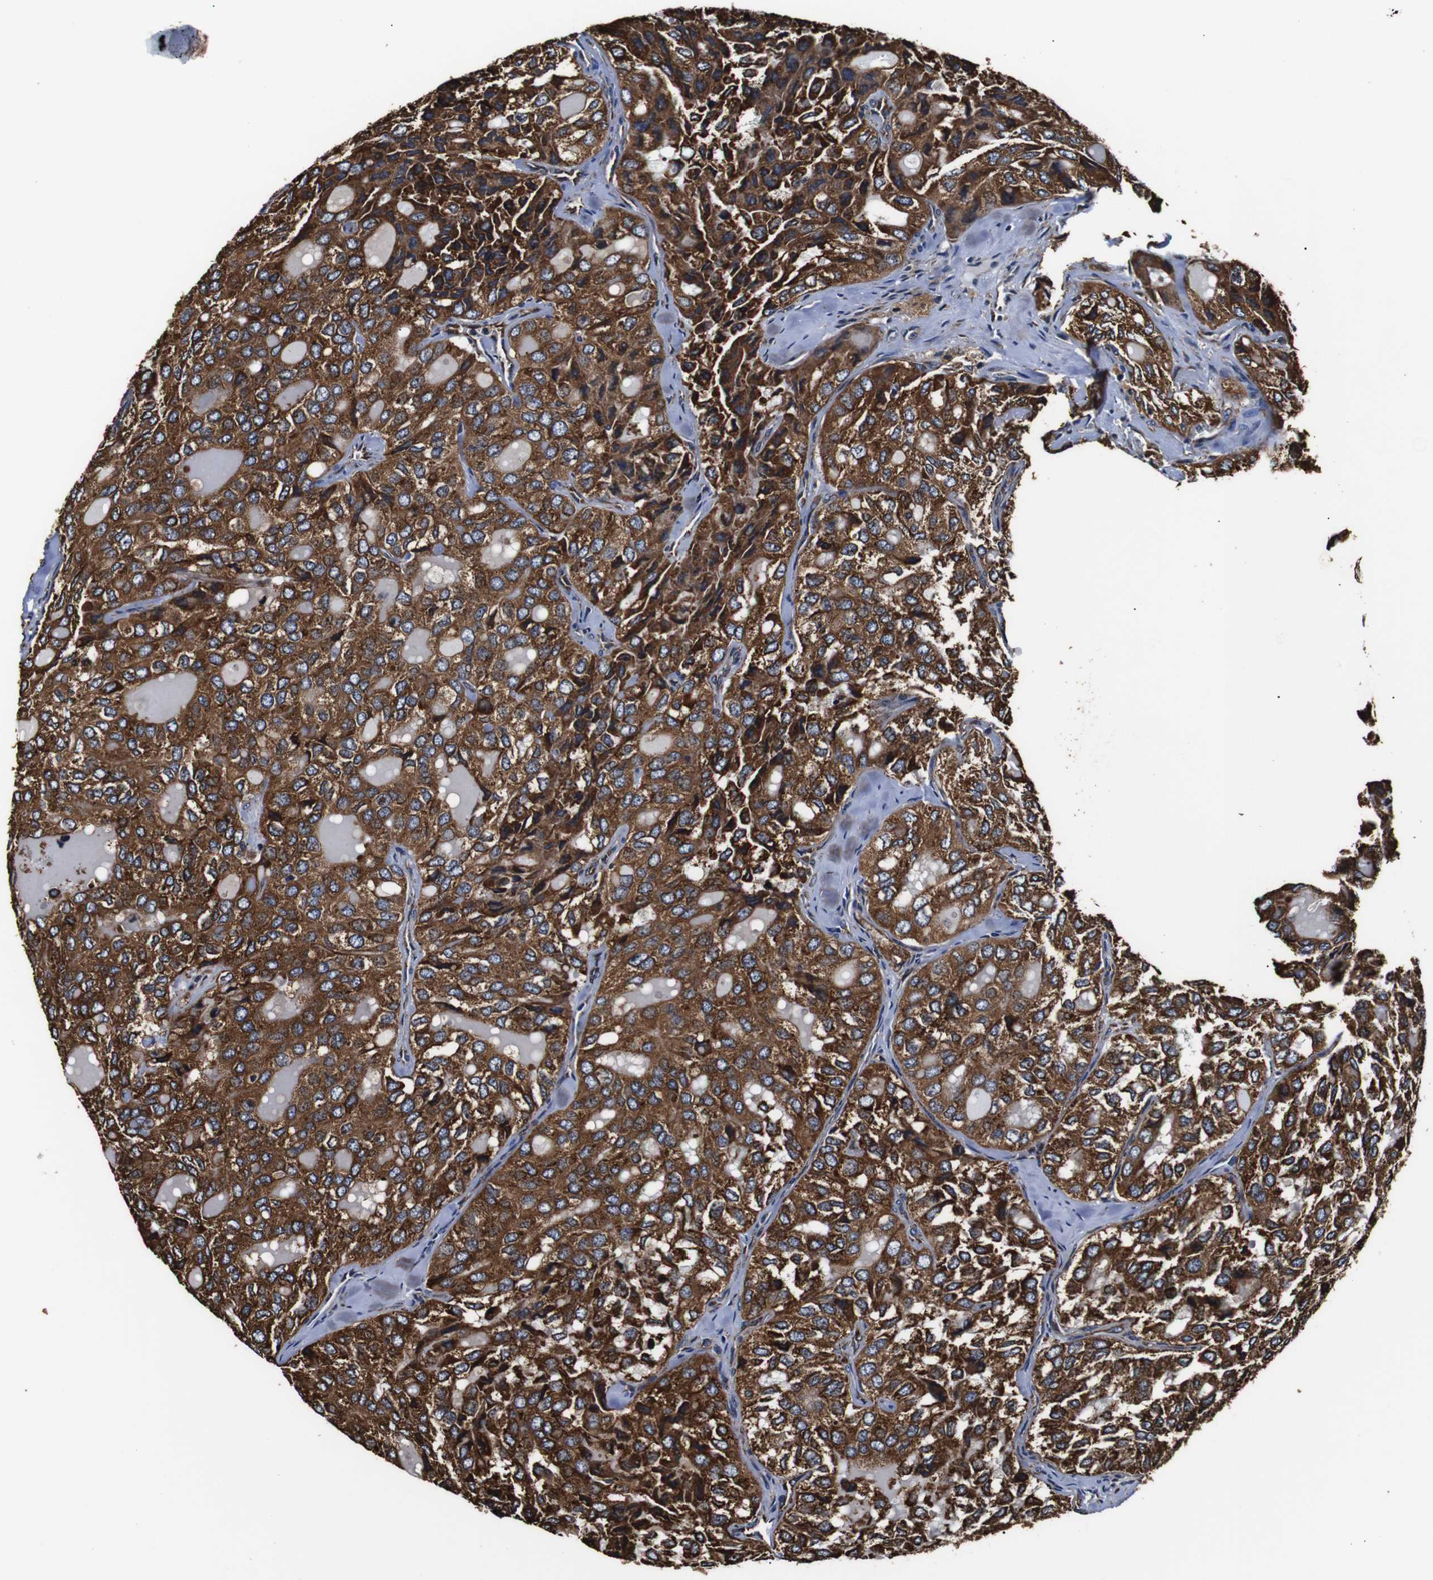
{"staining": {"intensity": "moderate", "quantity": ">75%", "location": "cytoplasmic/membranous"}, "tissue": "thyroid cancer", "cell_type": "Tumor cells", "image_type": "cancer", "snomed": [{"axis": "morphology", "description": "Follicular adenoma carcinoma, NOS"}, {"axis": "topography", "description": "Thyroid gland"}], "caption": "Tumor cells reveal moderate cytoplasmic/membranous staining in approximately >75% of cells in follicular adenoma carcinoma (thyroid).", "gene": "HHIP", "patient": {"sex": "male", "age": 75}}